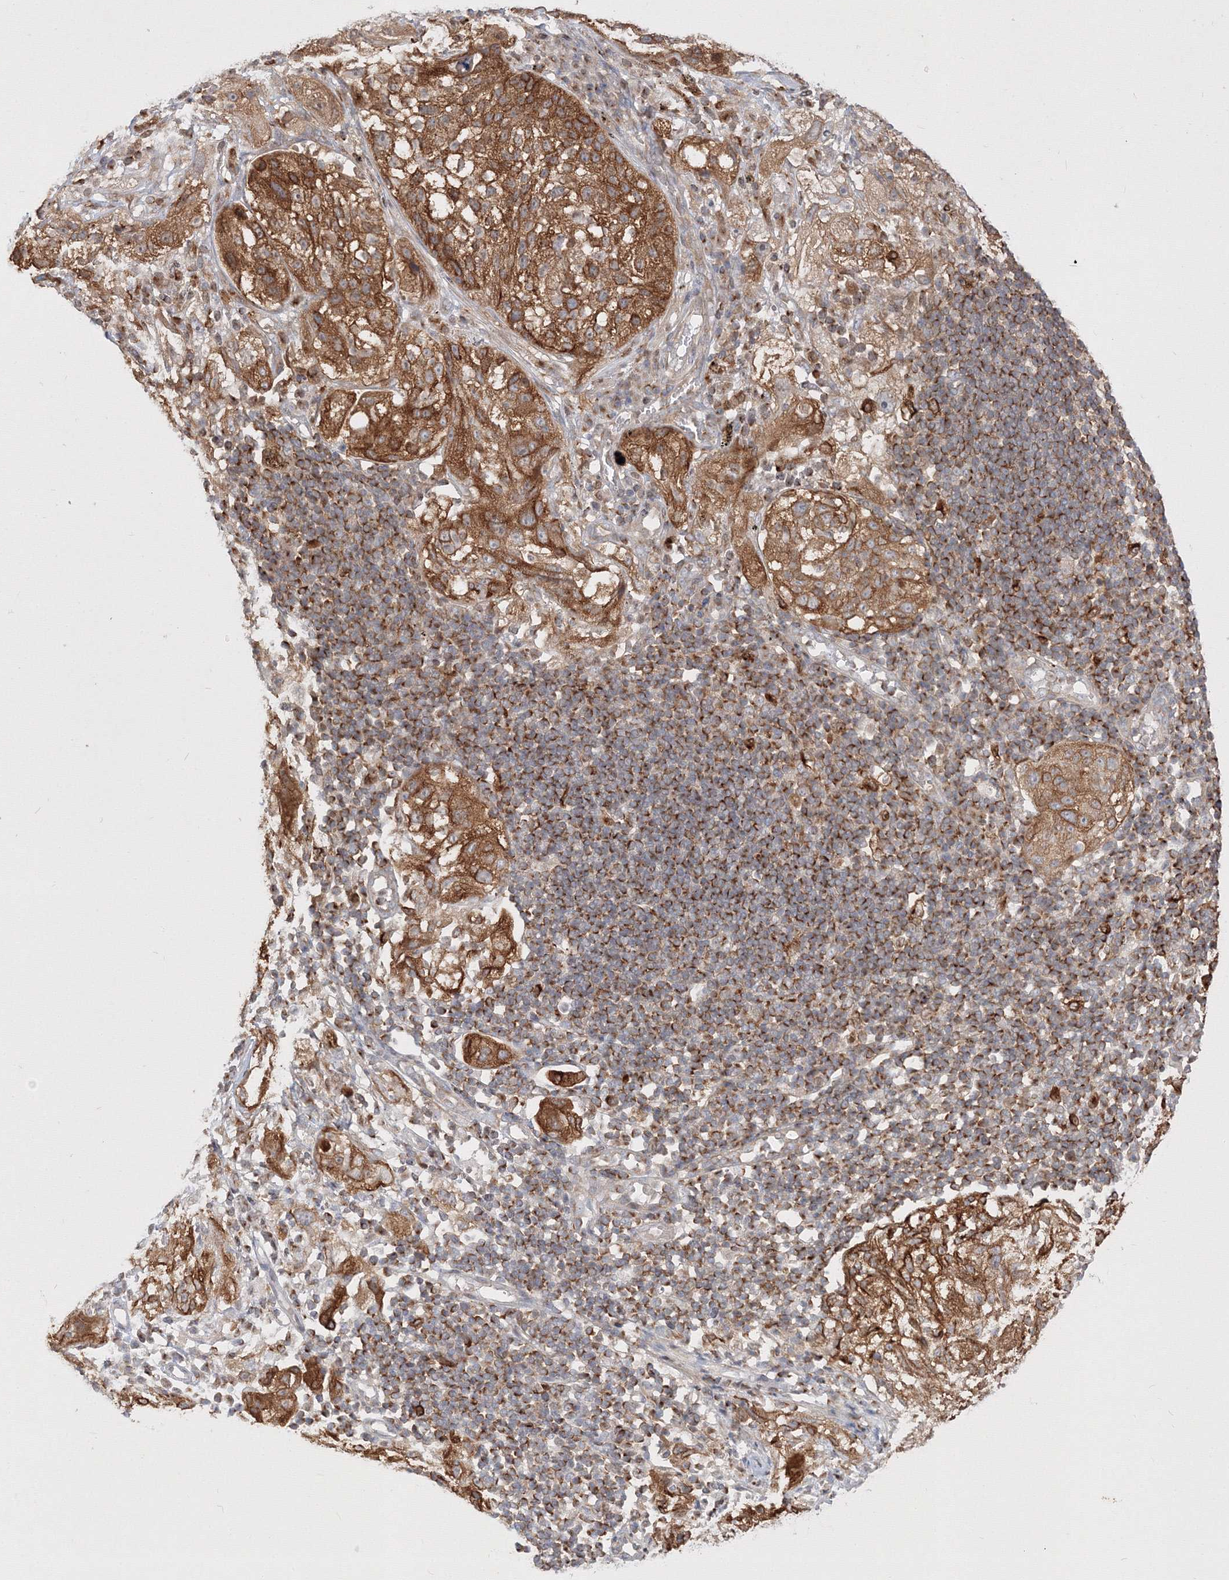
{"staining": {"intensity": "moderate", "quantity": ">75%", "location": "cytoplasmic/membranous"}, "tissue": "lung cancer", "cell_type": "Tumor cells", "image_type": "cancer", "snomed": [{"axis": "morphology", "description": "Inflammation, NOS"}, {"axis": "morphology", "description": "Squamous cell carcinoma, NOS"}, {"axis": "topography", "description": "Lymph node"}, {"axis": "topography", "description": "Soft tissue"}, {"axis": "topography", "description": "Lung"}], "caption": "Immunohistochemistry micrograph of lung cancer (squamous cell carcinoma) stained for a protein (brown), which demonstrates medium levels of moderate cytoplasmic/membranous positivity in about >75% of tumor cells.", "gene": "TMEM50B", "patient": {"sex": "male", "age": 66}}